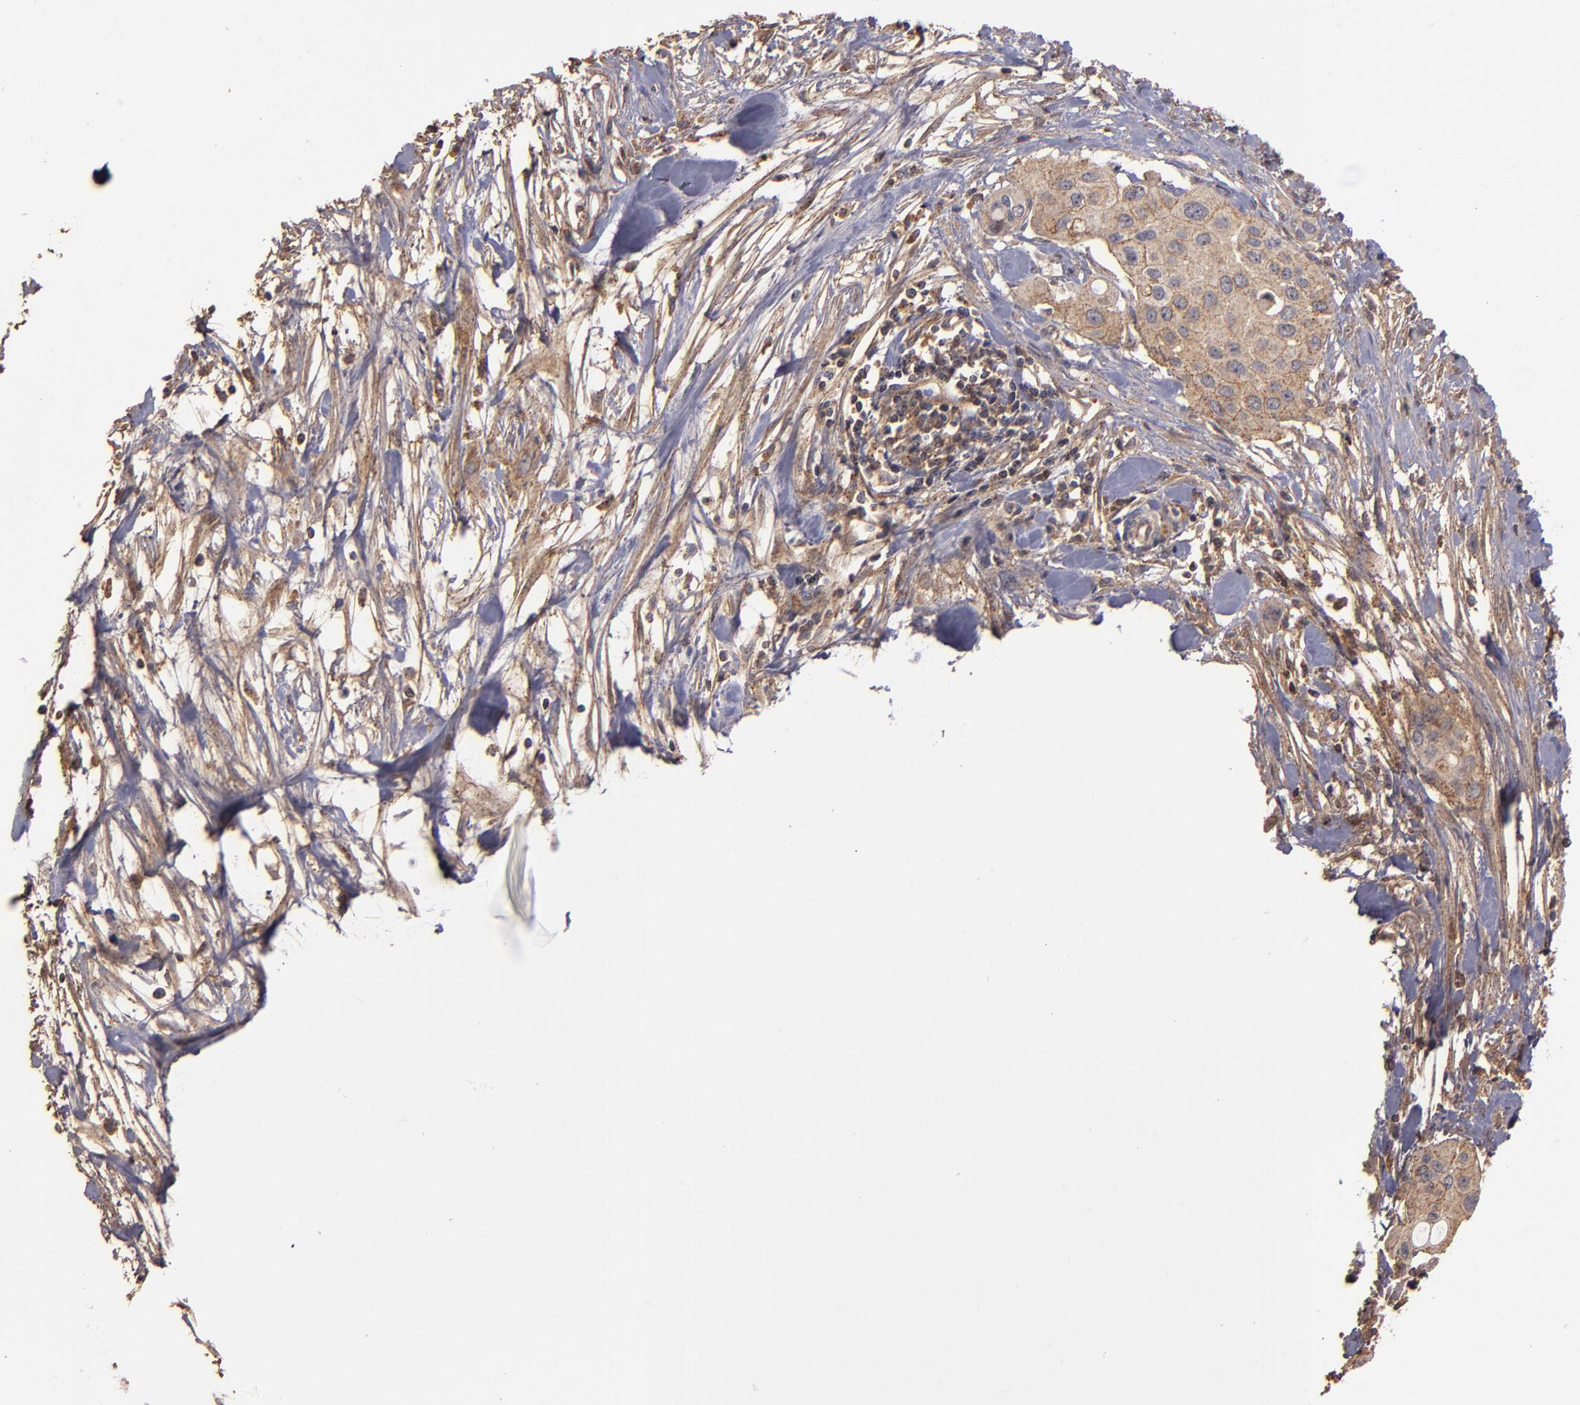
{"staining": {"intensity": "moderate", "quantity": ">75%", "location": "cytoplasmic/membranous"}, "tissue": "pancreatic cancer", "cell_type": "Tumor cells", "image_type": "cancer", "snomed": [{"axis": "morphology", "description": "Adenocarcinoma, NOS"}, {"axis": "topography", "description": "Pancreas"}], "caption": "Tumor cells demonstrate moderate cytoplasmic/membranous expression in approximately >75% of cells in pancreatic cancer.", "gene": "ZFYVE1", "patient": {"sex": "female", "age": 60}}